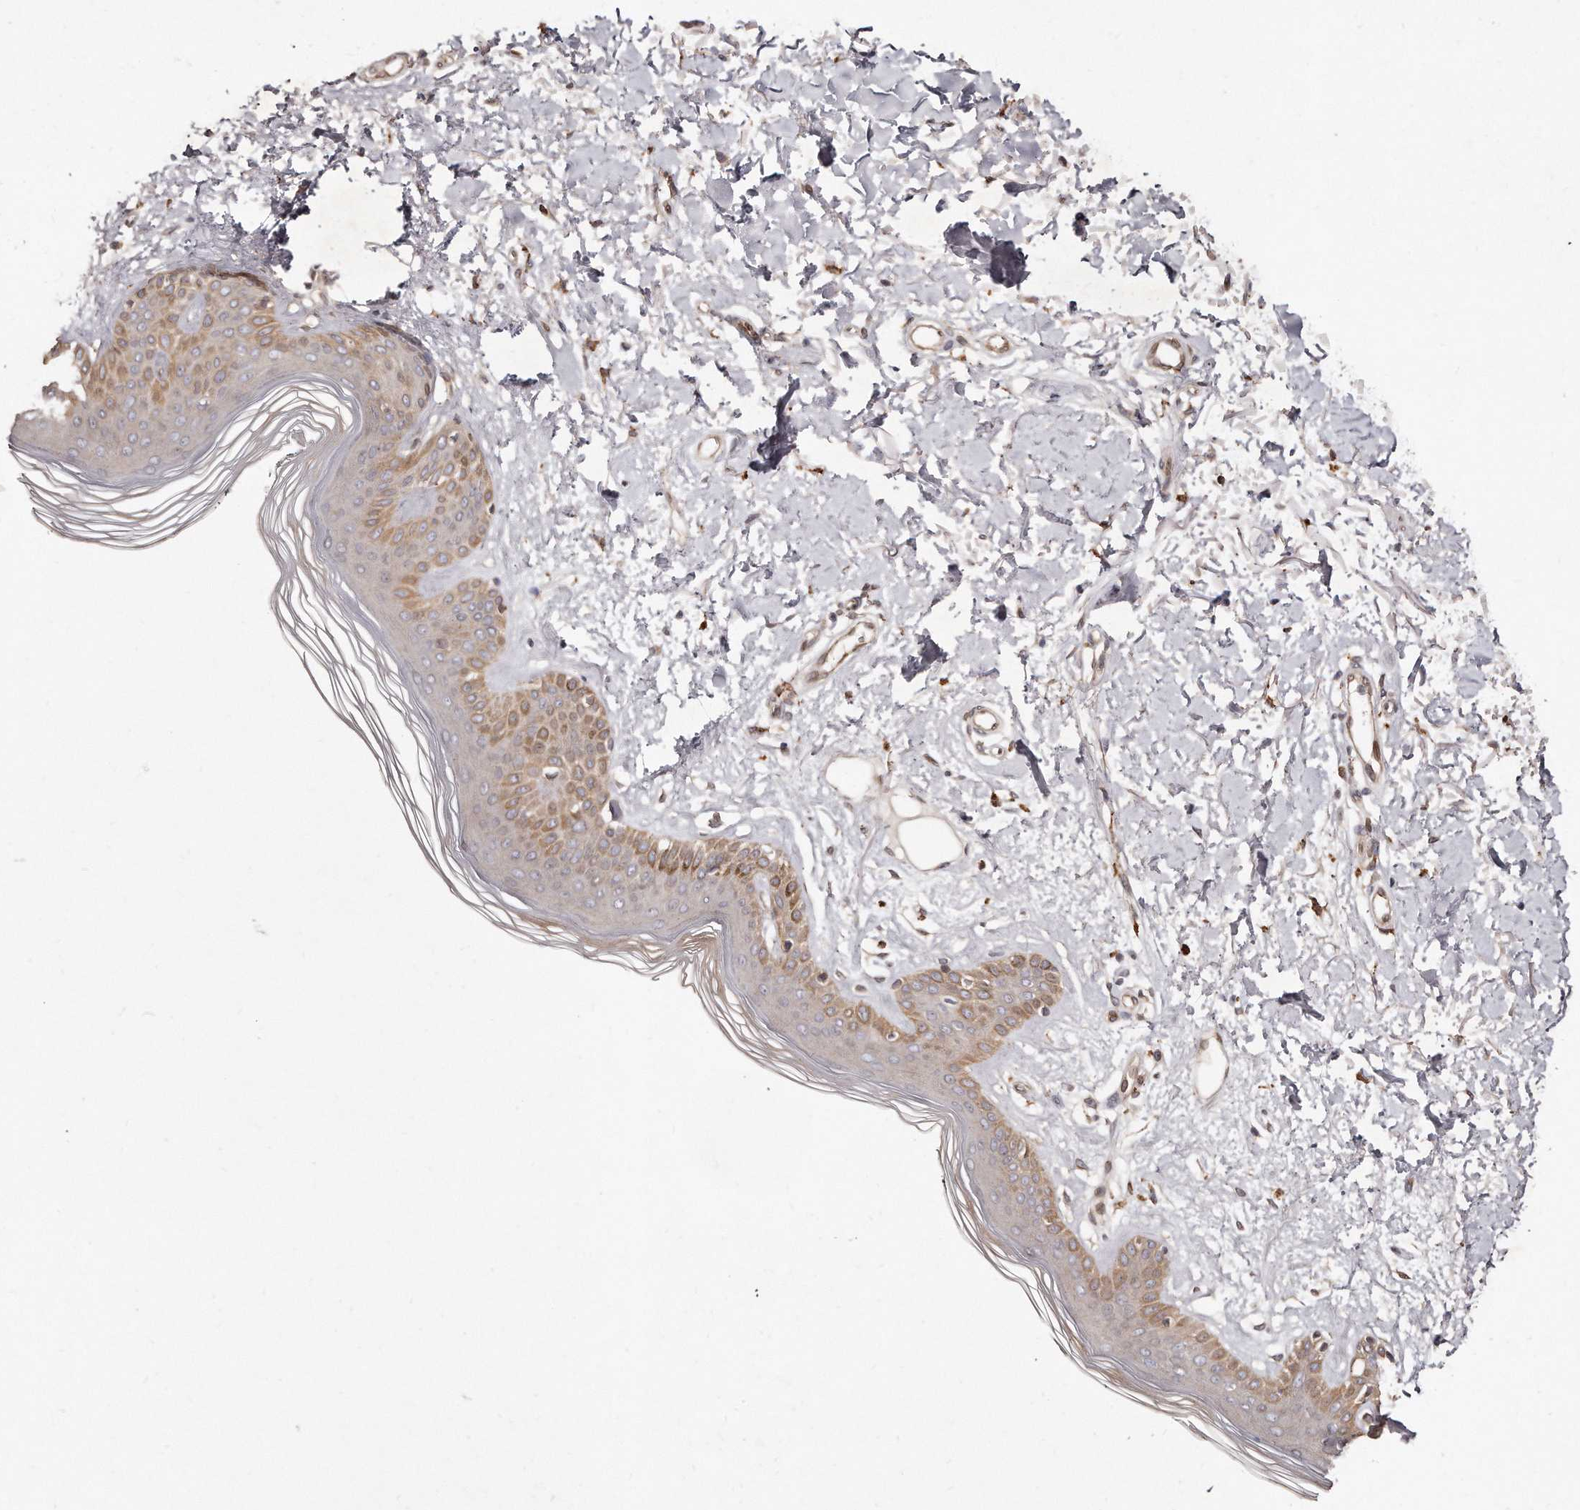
{"staining": {"intensity": "moderate", "quantity": ">75%", "location": "cytoplasmic/membranous,nuclear"}, "tissue": "skin", "cell_type": "Fibroblasts", "image_type": "normal", "snomed": [{"axis": "morphology", "description": "Normal tissue, NOS"}, {"axis": "topography", "description": "Skin"}], "caption": "Protein staining by immunohistochemistry reveals moderate cytoplasmic/membranous,nuclear staining in approximately >75% of fibroblasts in unremarkable skin.", "gene": "HASPIN", "patient": {"sex": "female", "age": 64}}